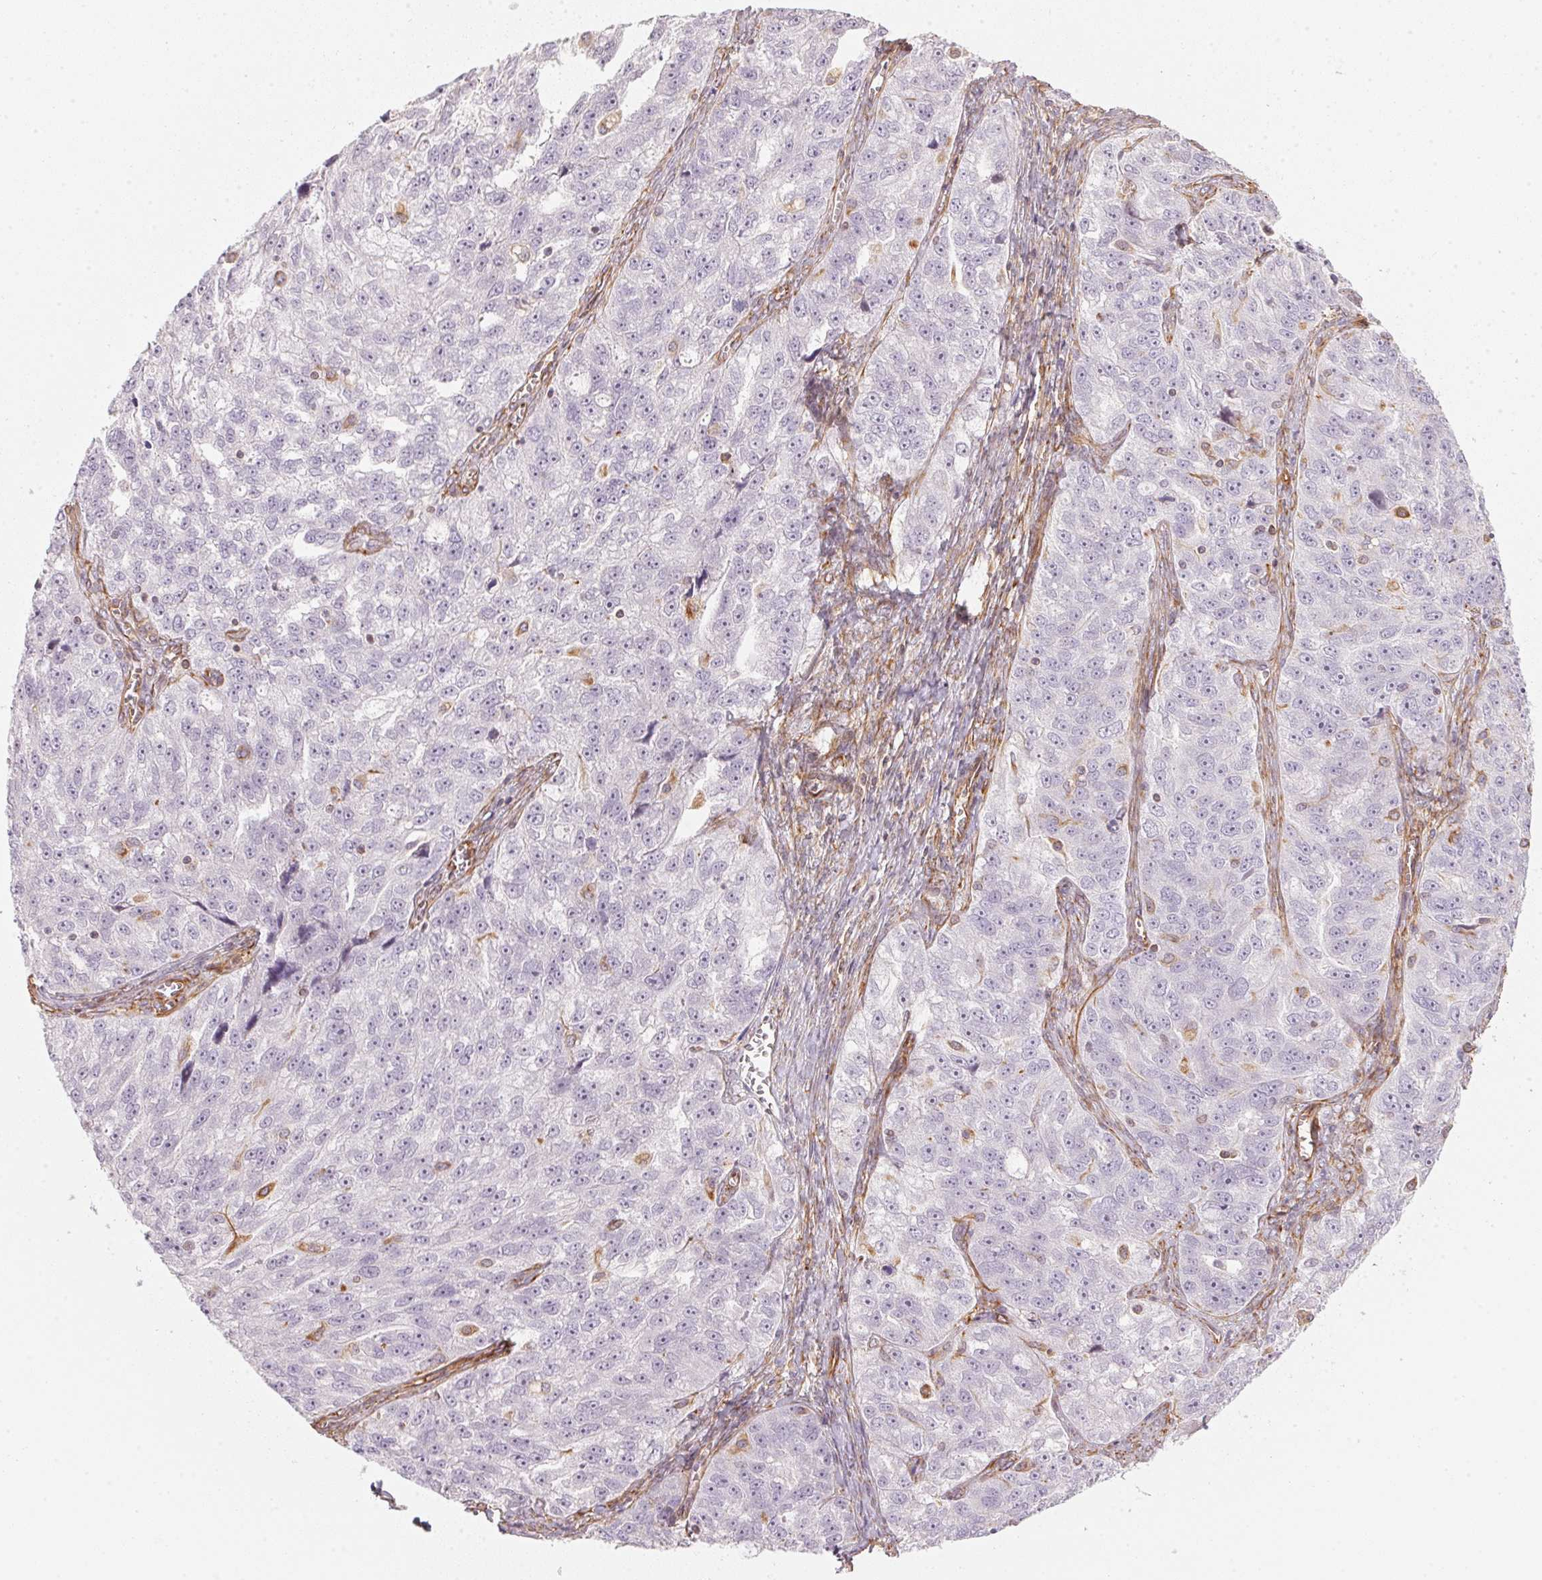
{"staining": {"intensity": "negative", "quantity": "none", "location": "none"}, "tissue": "ovarian cancer", "cell_type": "Tumor cells", "image_type": "cancer", "snomed": [{"axis": "morphology", "description": "Cystadenocarcinoma, serous, NOS"}, {"axis": "topography", "description": "Ovary"}], "caption": "High power microscopy histopathology image of an immunohistochemistry (IHC) histopathology image of ovarian cancer (serous cystadenocarcinoma), revealing no significant staining in tumor cells.", "gene": "FOXR2", "patient": {"sex": "female", "age": 51}}